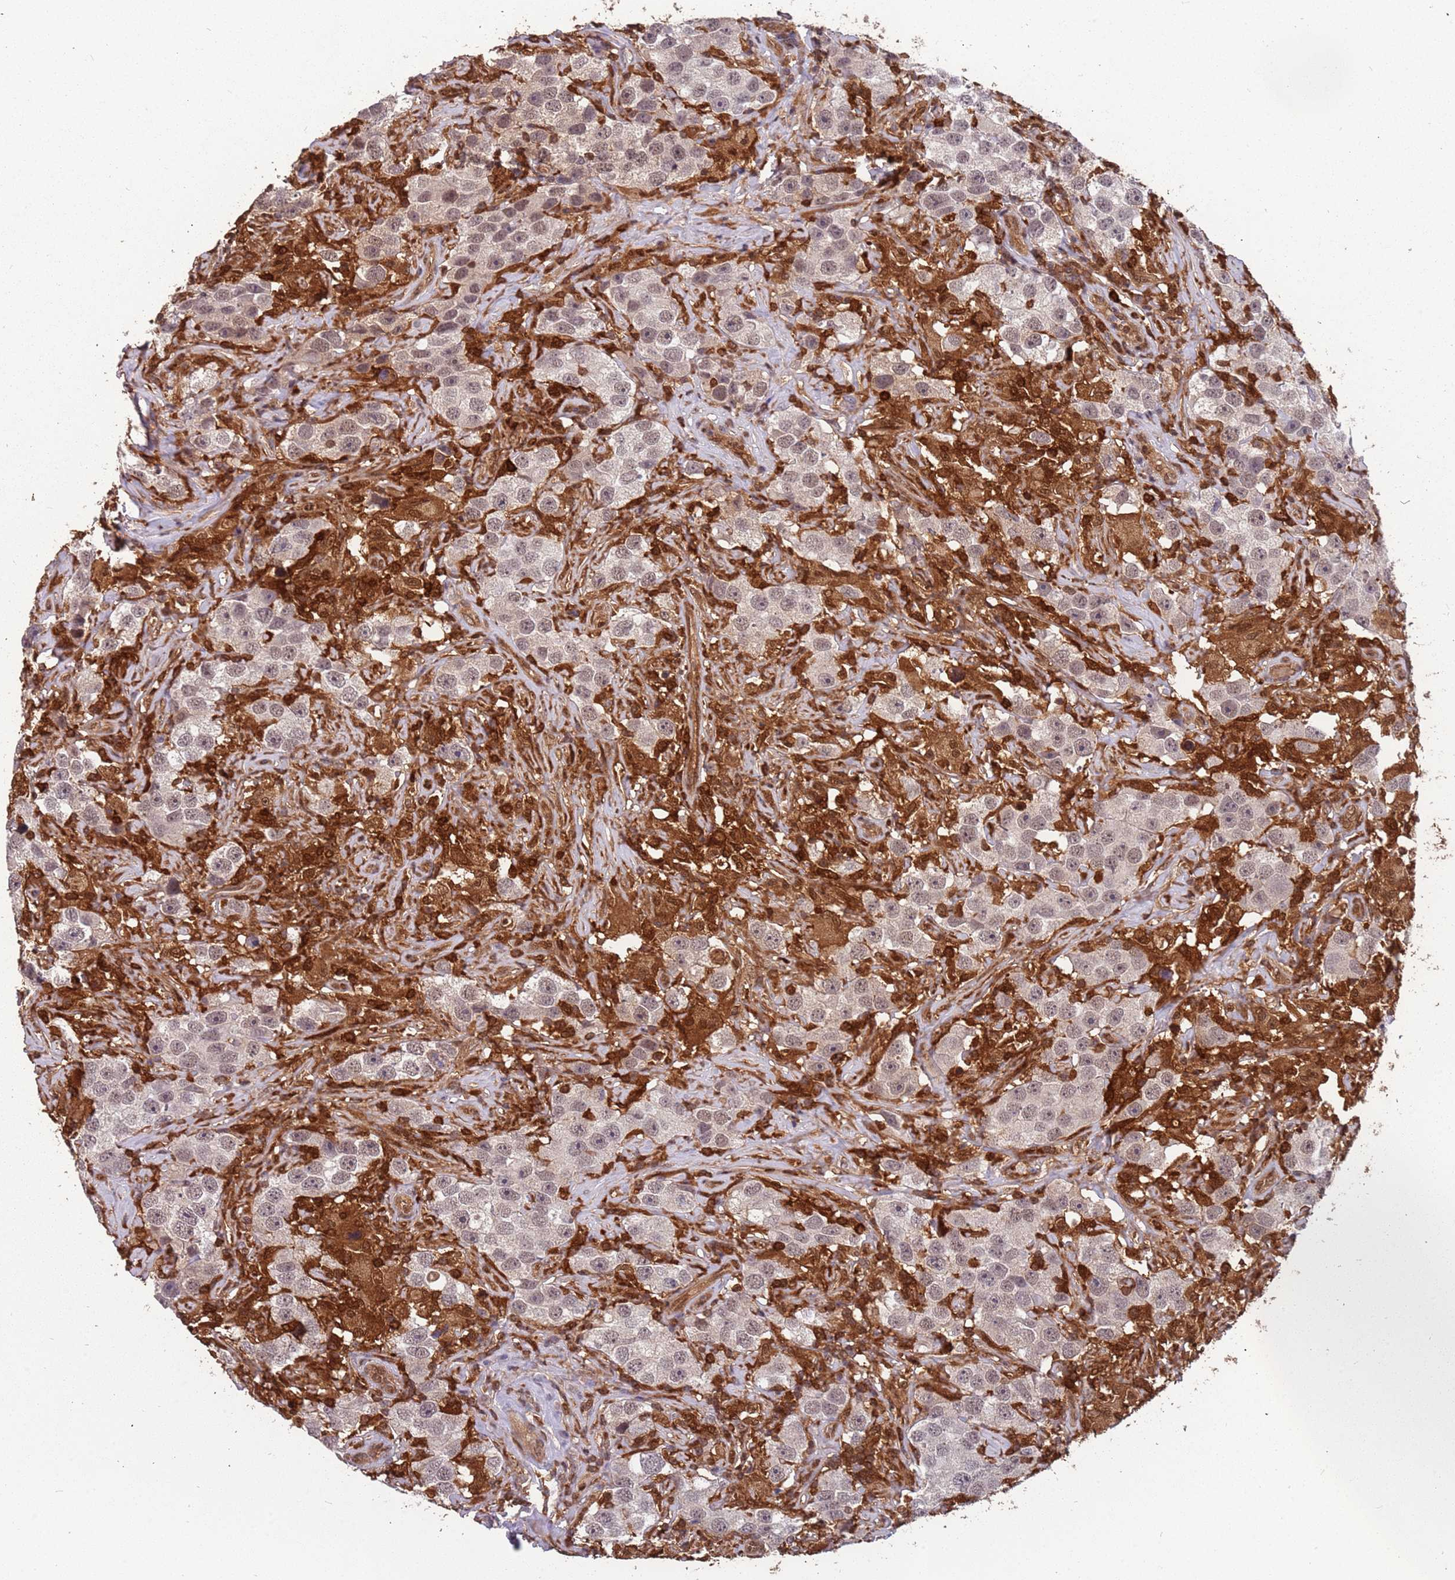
{"staining": {"intensity": "weak", "quantity": "25%-75%", "location": "cytoplasmic/membranous,nuclear"}, "tissue": "testis cancer", "cell_type": "Tumor cells", "image_type": "cancer", "snomed": [{"axis": "morphology", "description": "Seminoma, NOS"}, {"axis": "topography", "description": "Testis"}], "caption": "Human testis cancer (seminoma) stained with a brown dye reveals weak cytoplasmic/membranous and nuclear positive expression in approximately 25%-75% of tumor cells.", "gene": "GBP2", "patient": {"sex": "male", "age": 49}}